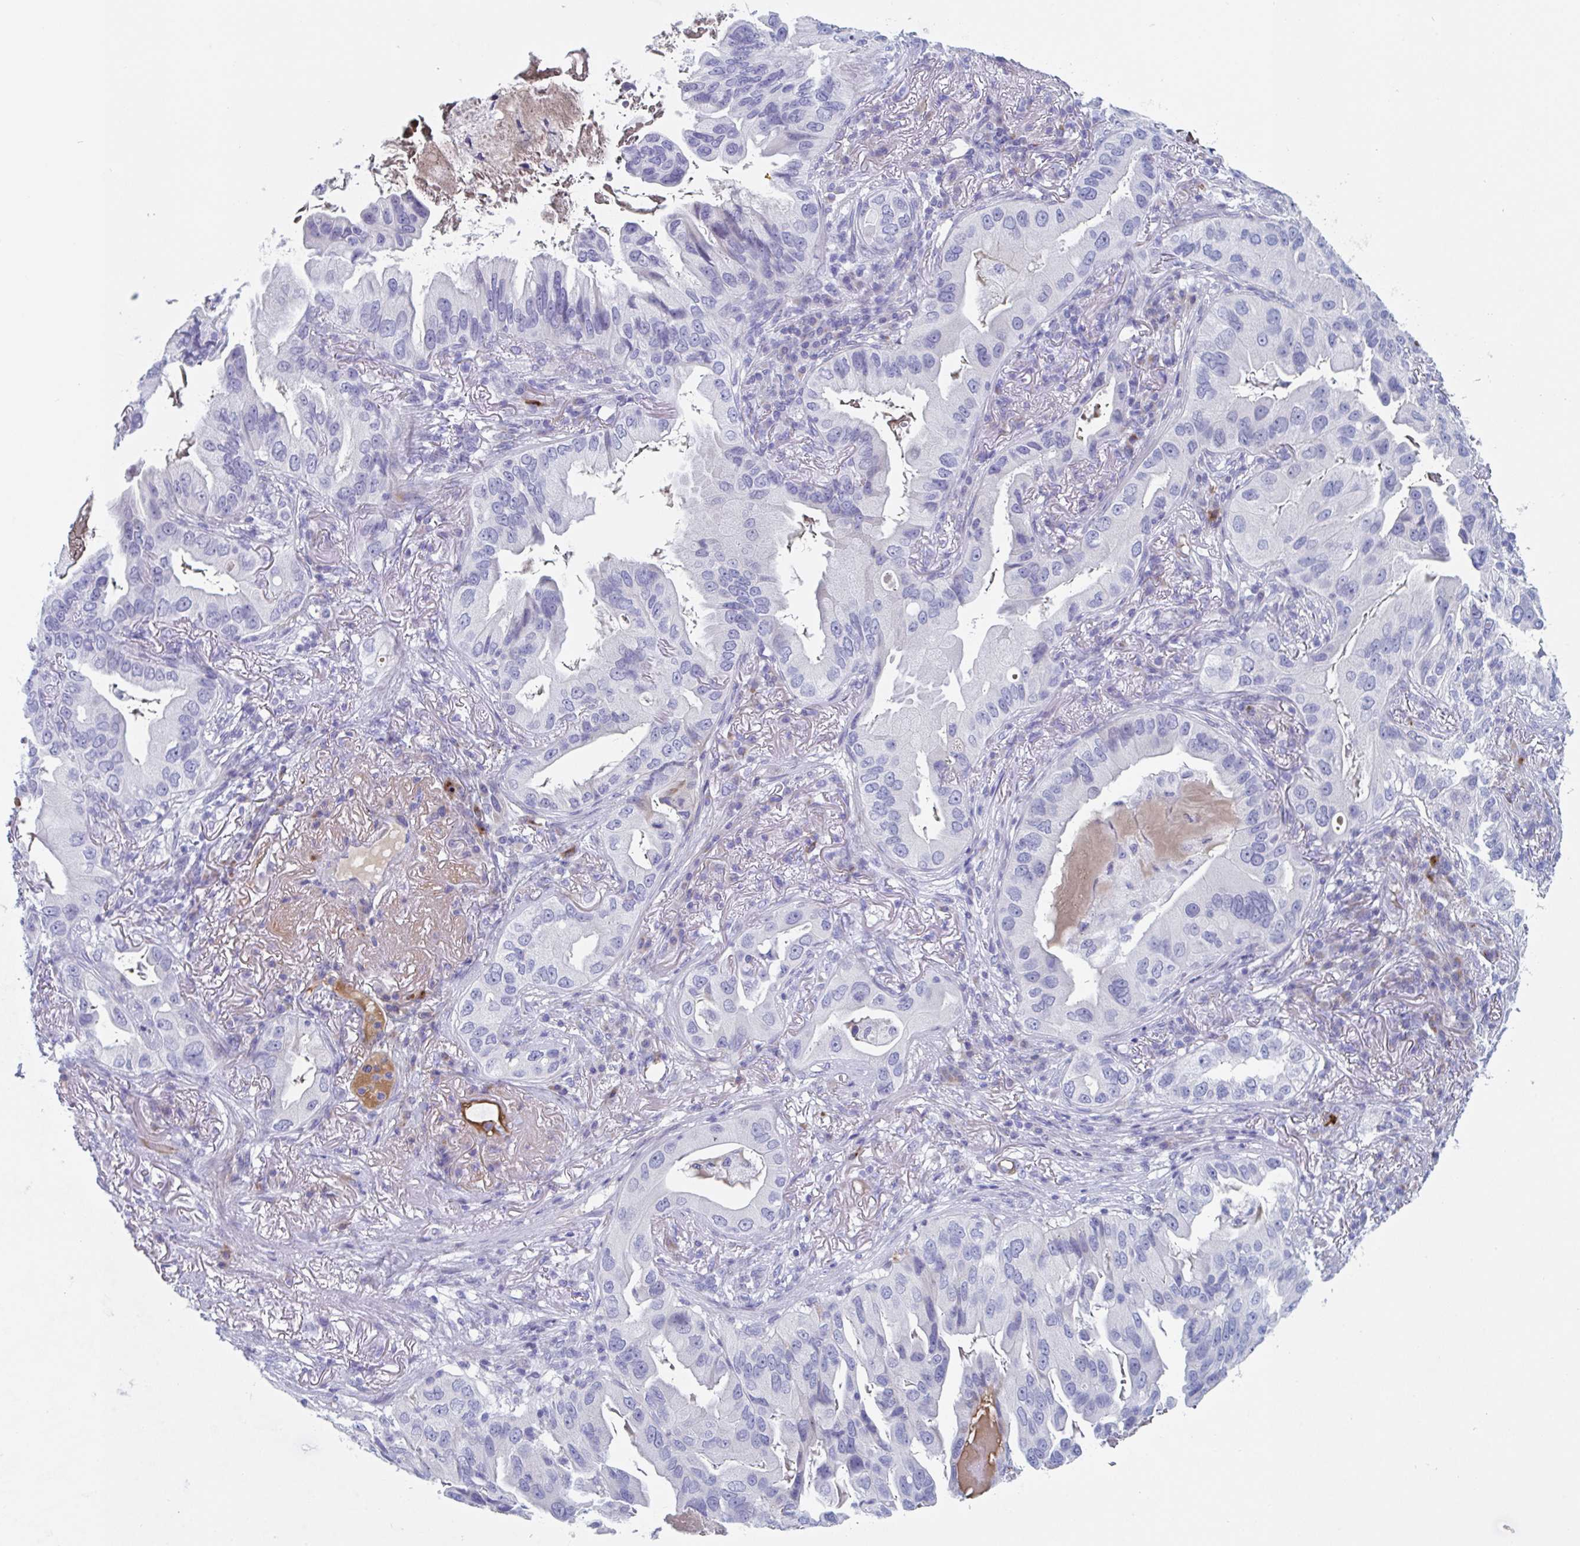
{"staining": {"intensity": "negative", "quantity": "none", "location": "none"}, "tissue": "lung cancer", "cell_type": "Tumor cells", "image_type": "cancer", "snomed": [{"axis": "morphology", "description": "Adenocarcinoma, NOS"}, {"axis": "topography", "description": "Lung"}], "caption": "Immunohistochemistry (IHC) of adenocarcinoma (lung) exhibits no staining in tumor cells.", "gene": "NT5C3B", "patient": {"sex": "female", "age": 69}}